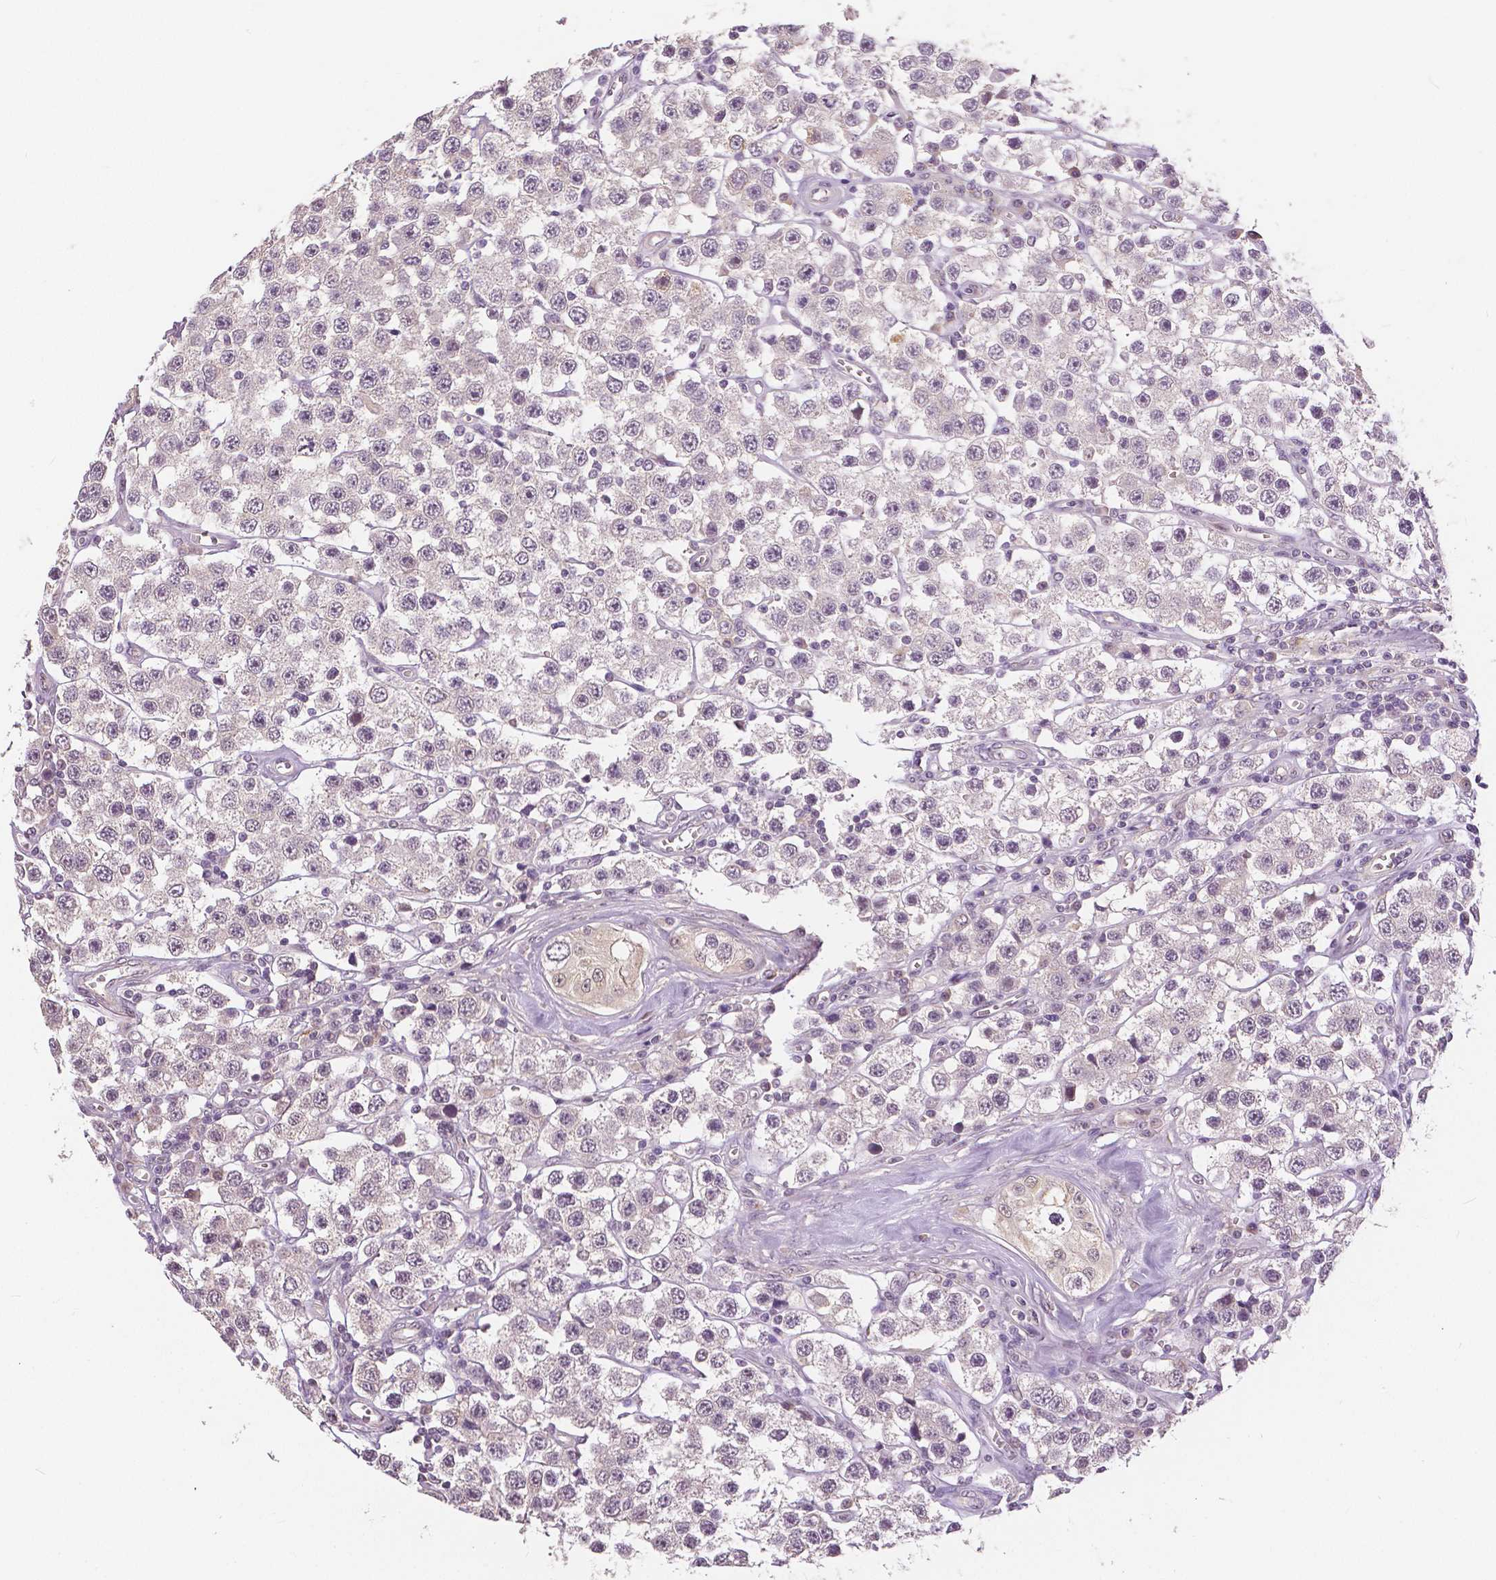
{"staining": {"intensity": "negative", "quantity": "none", "location": "none"}, "tissue": "testis cancer", "cell_type": "Tumor cells", "image_type": "cancer", "snomed": [{"axis": "morphology", "description": "Seminoma, NOS"}, {"axis": "topography", "description": "Testis"}], "caption": "Human testis seminoma stained for a protein using immunohistochemistry (IHC) reveals no staining in tumor cells.", "gene": "MAP1LC3B", "patient": {"sex": "male", "age": 34}}